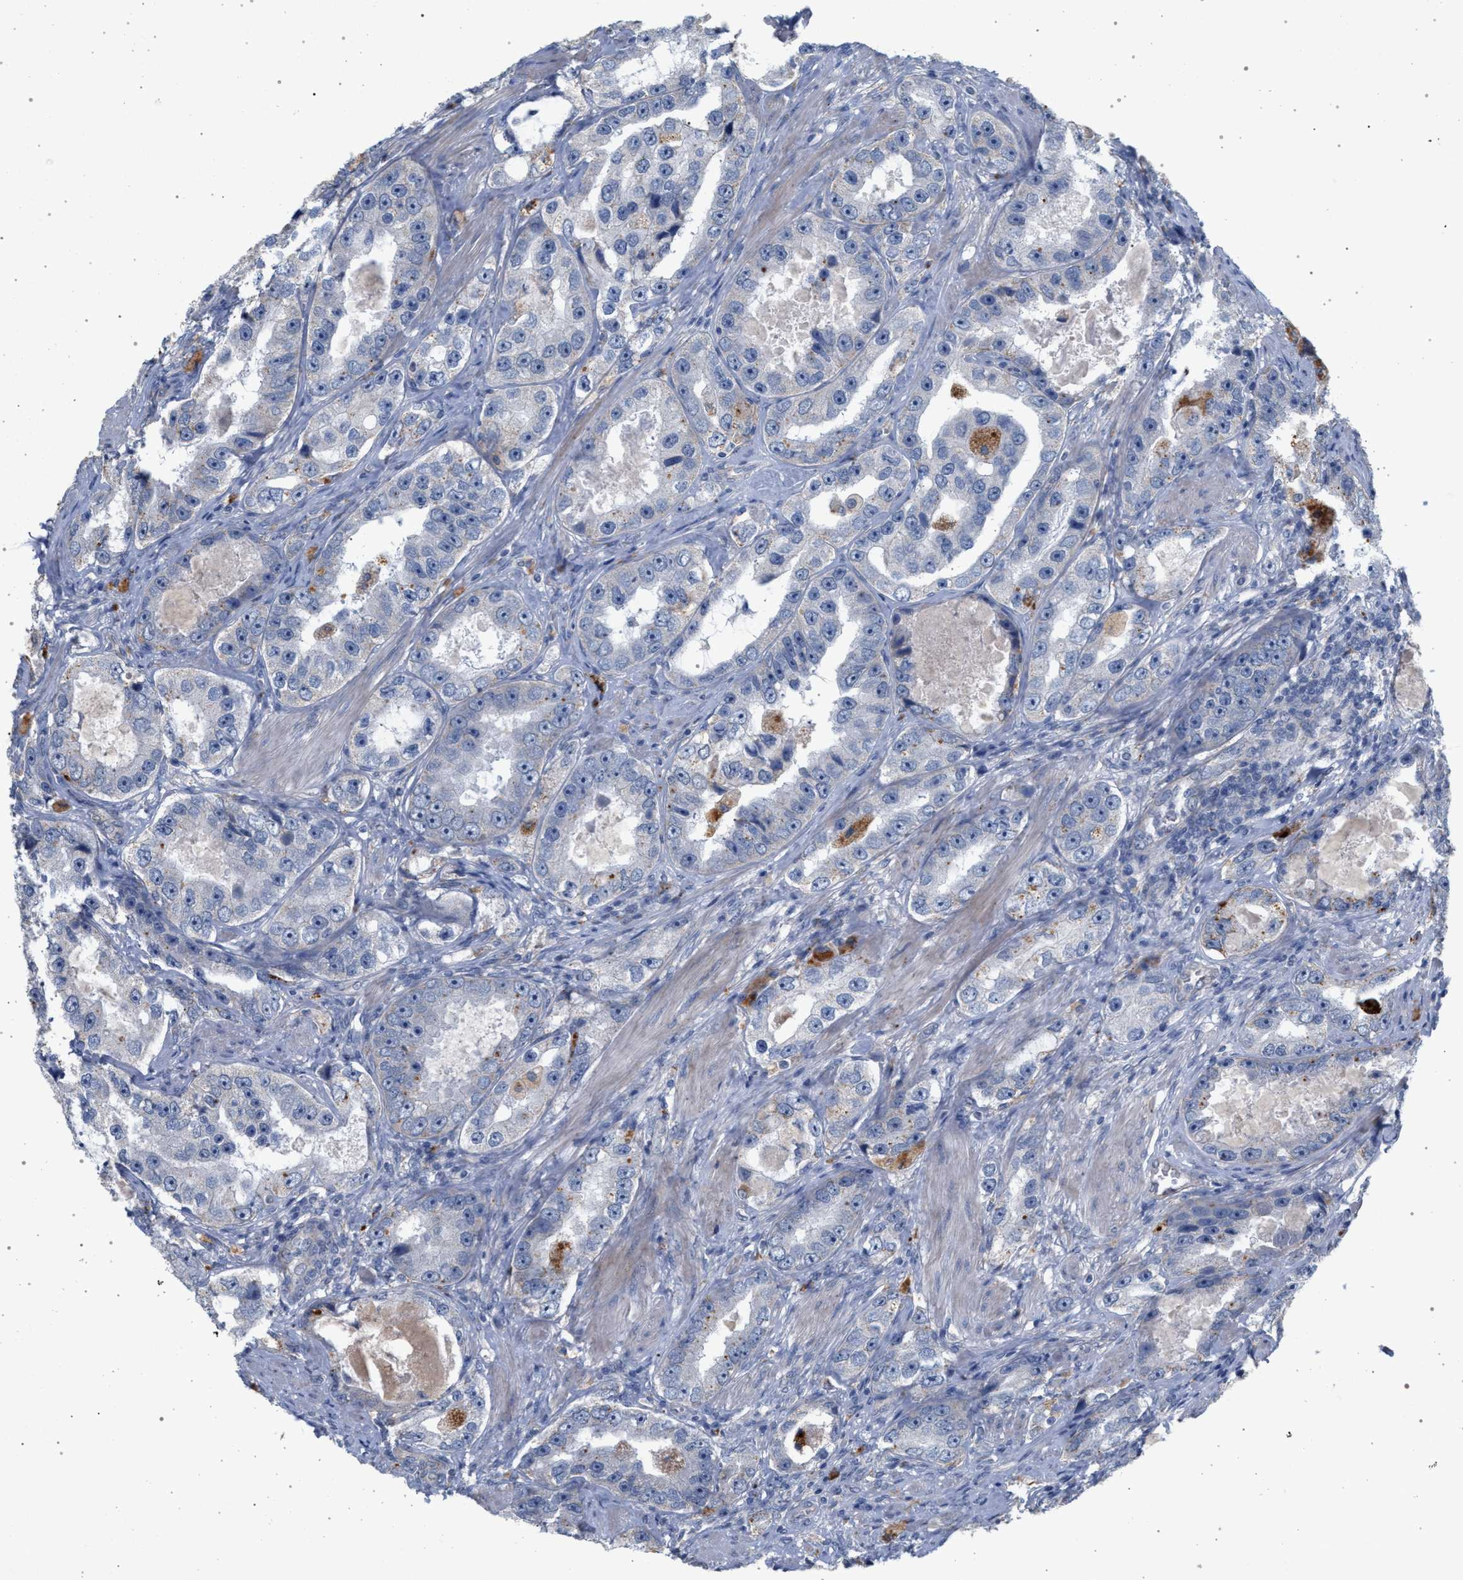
{"staining": {"intensity": "negative", "quantity": "none", "location": "none"}, "tissue": "prostate cancer", "cell_type": "Tumor cells", "image_type": "cancer", "snomed": [{"axis": "morphology", "description": "Adenocarcinoma, High grade"}, {"axis": "topography", "description": "Prostate"}], "caption": "High magnification brightfield microscopy of high-grade adenocarcinoma (prostate) stained with DAB (3,3'-diaminobenzidine) (brown) and counterstained with hematoxylin (blue): tumor cells show no significant positivity.", "gene": "MAMDC2", "patient": {"sex": "male", "age": 63}}